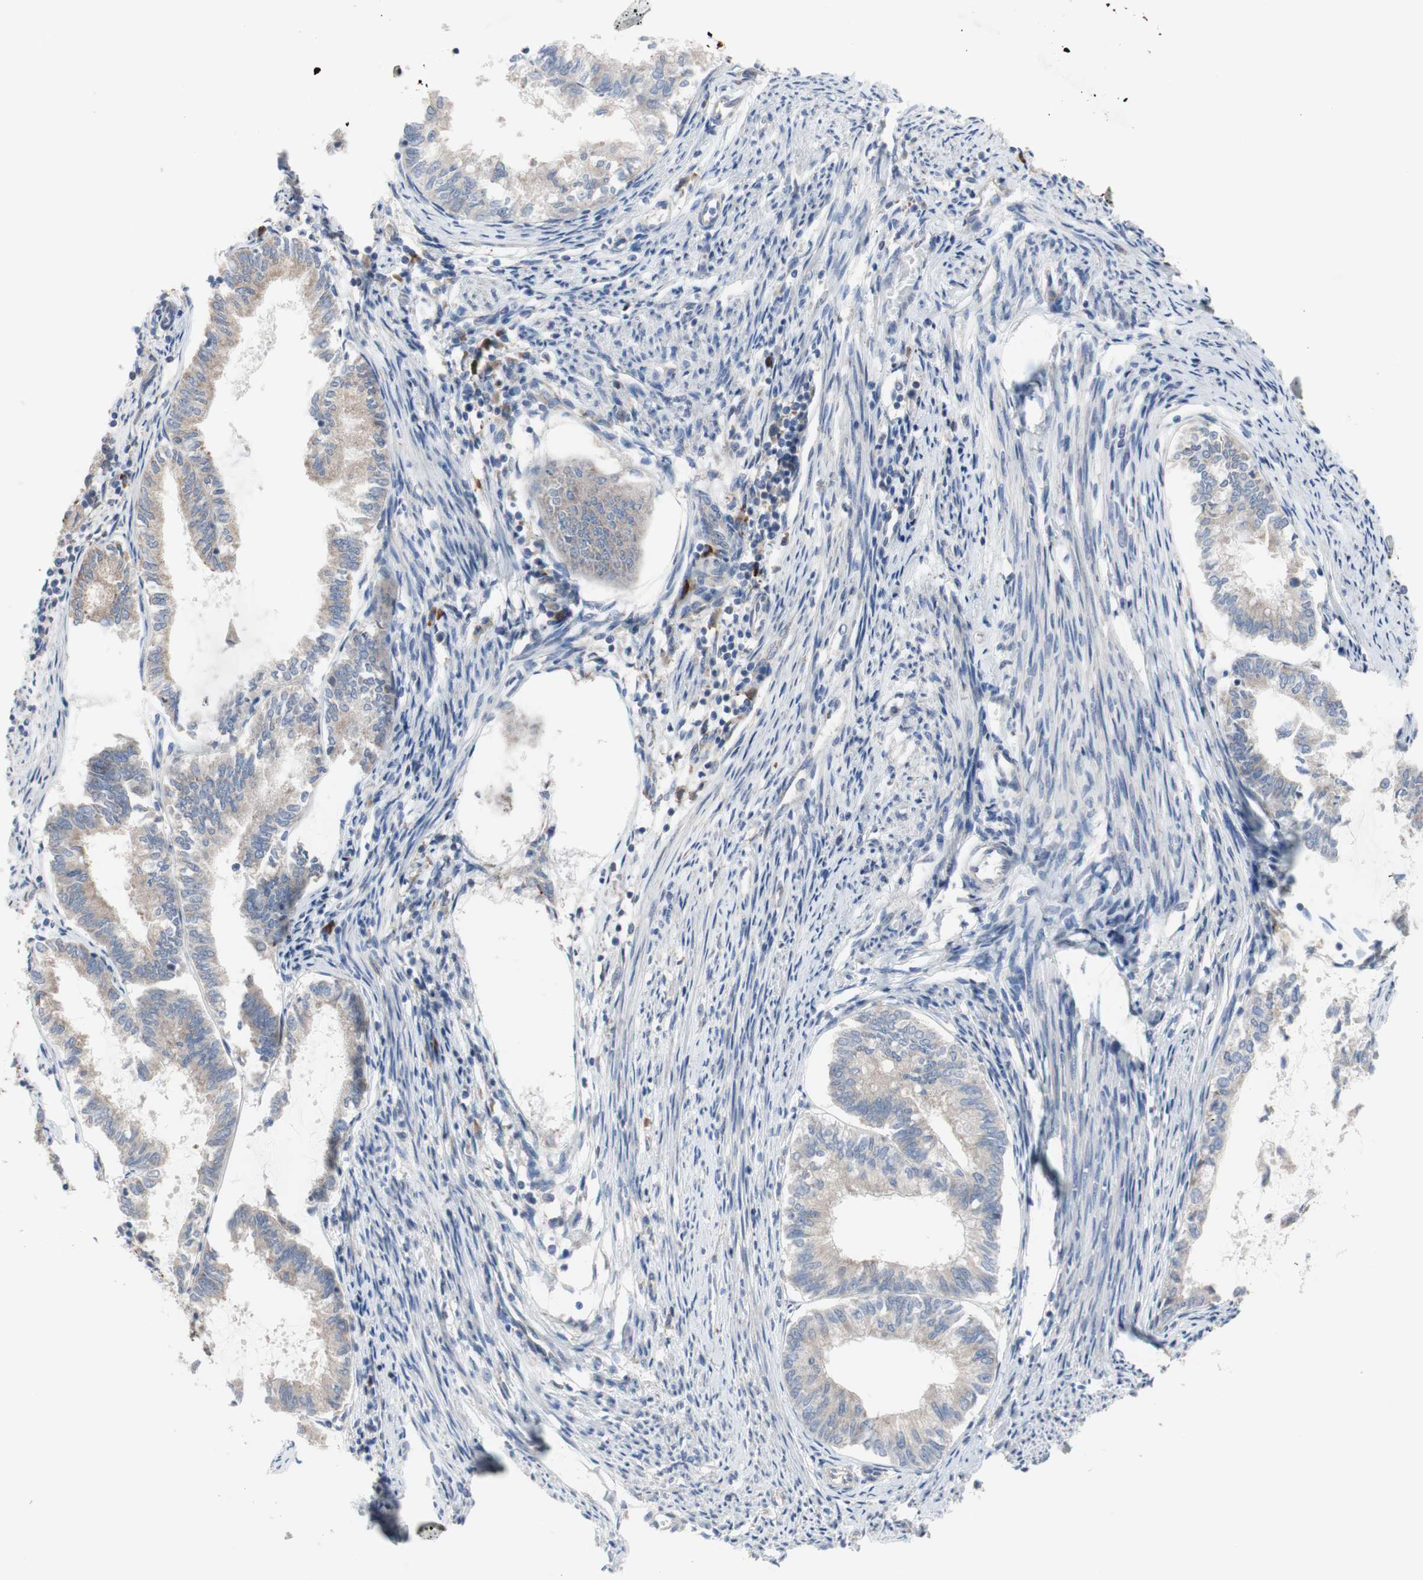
{"staining": {"intensity": "weak", "quantity": ">75%", "location": "cytoplasmic/membranous"}, "tissue": "endometrial cancer", "cell_type": "Tumor cells", "image_type": "cancer", "snomed": [{"axis": "morphology", "description": "Adenocarcinoma, NOS"}, {"axis": "topography", "description": "Endometrium"}], "caption": "Endometrial adenocarcinoma was stained to show a protein in brown. There is low levels of weak cytoplasmic/membranous positivity in about >75% of tumor cells.", "gene": "TTC14", "patient": {"sex": "female", "age": 86}}